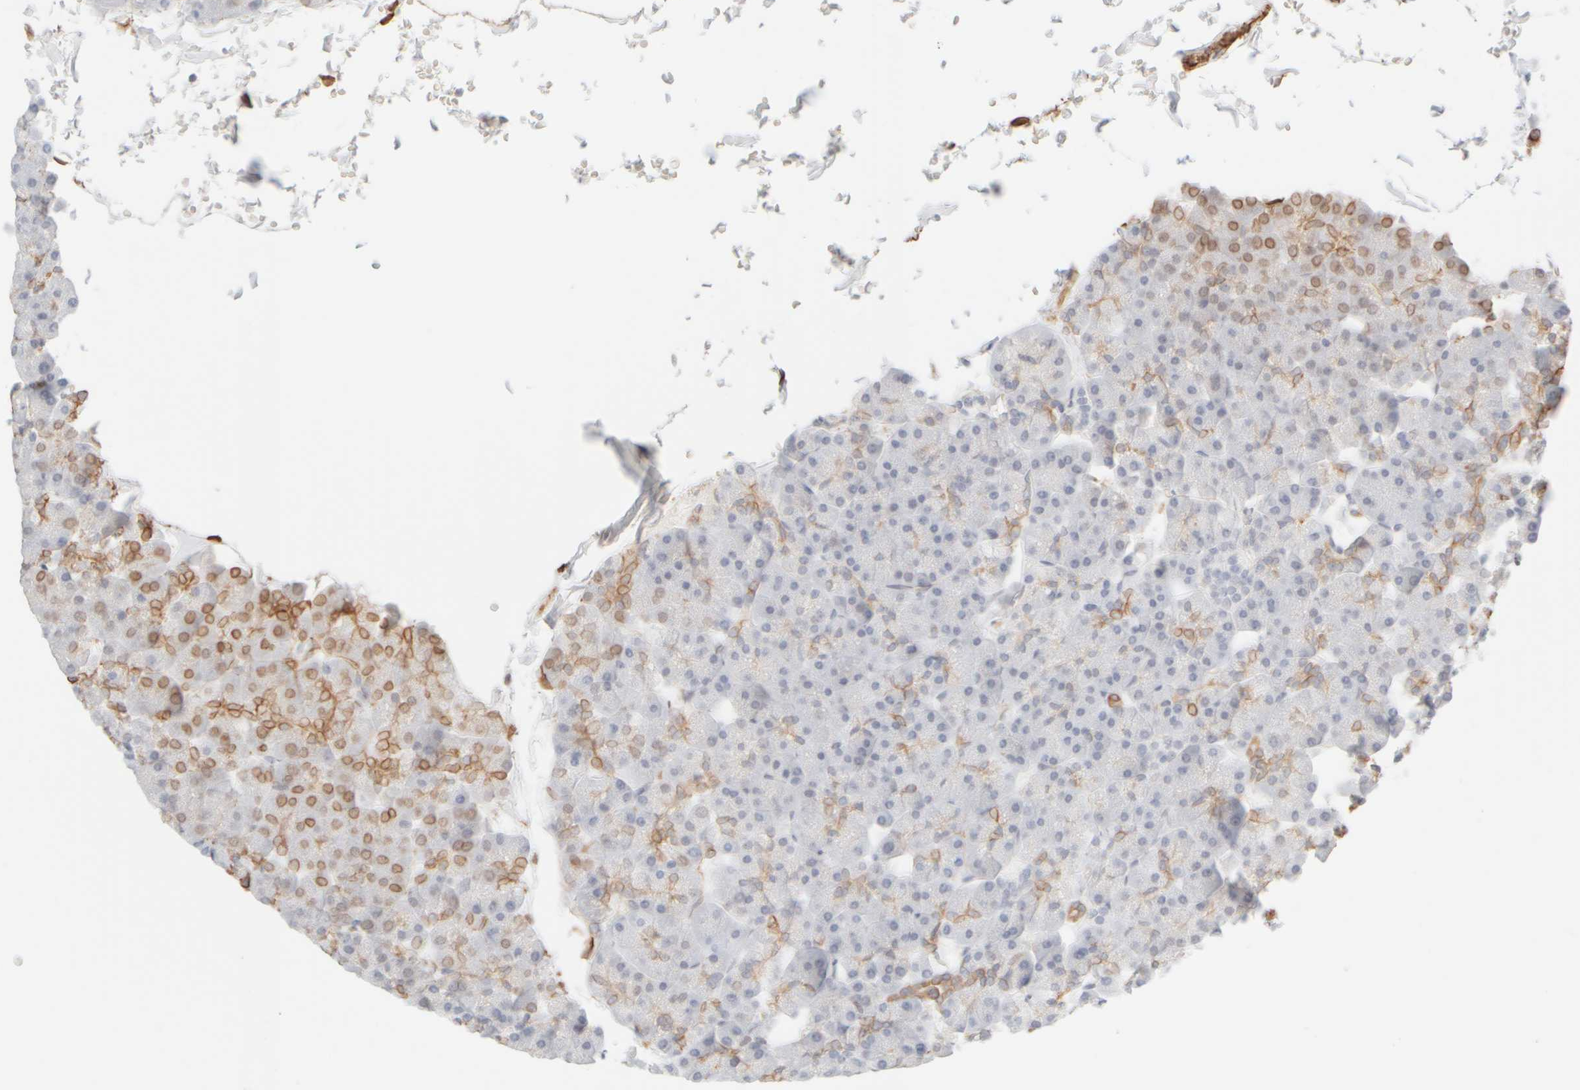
{"staining": {"intensity": "moderate", "quantity": "<25%", "location": "cytoplasmic/membranous"}, "tissue": "pancreas", "cell_type": "Exocrine glandular cells", "image_type": "normal", "snomed": [{"axis": "morphology", "description": "Normal tissue, NOS"}, {"axis": "topography", "description": "Pancreas"}], "caption": "Immunohistochemistry photomicrograph of benign pancreas: pancreas stained using immunohistochemistry (IHC) displays low levels of moderate protein expression localized specifically in the cytoplasmic/membranous of exocrine glandular cells, appearing as a cytoplasmic/membranous brown color.", "gene": "KRT15", "patient": {"sex": "male", "age": 35}}